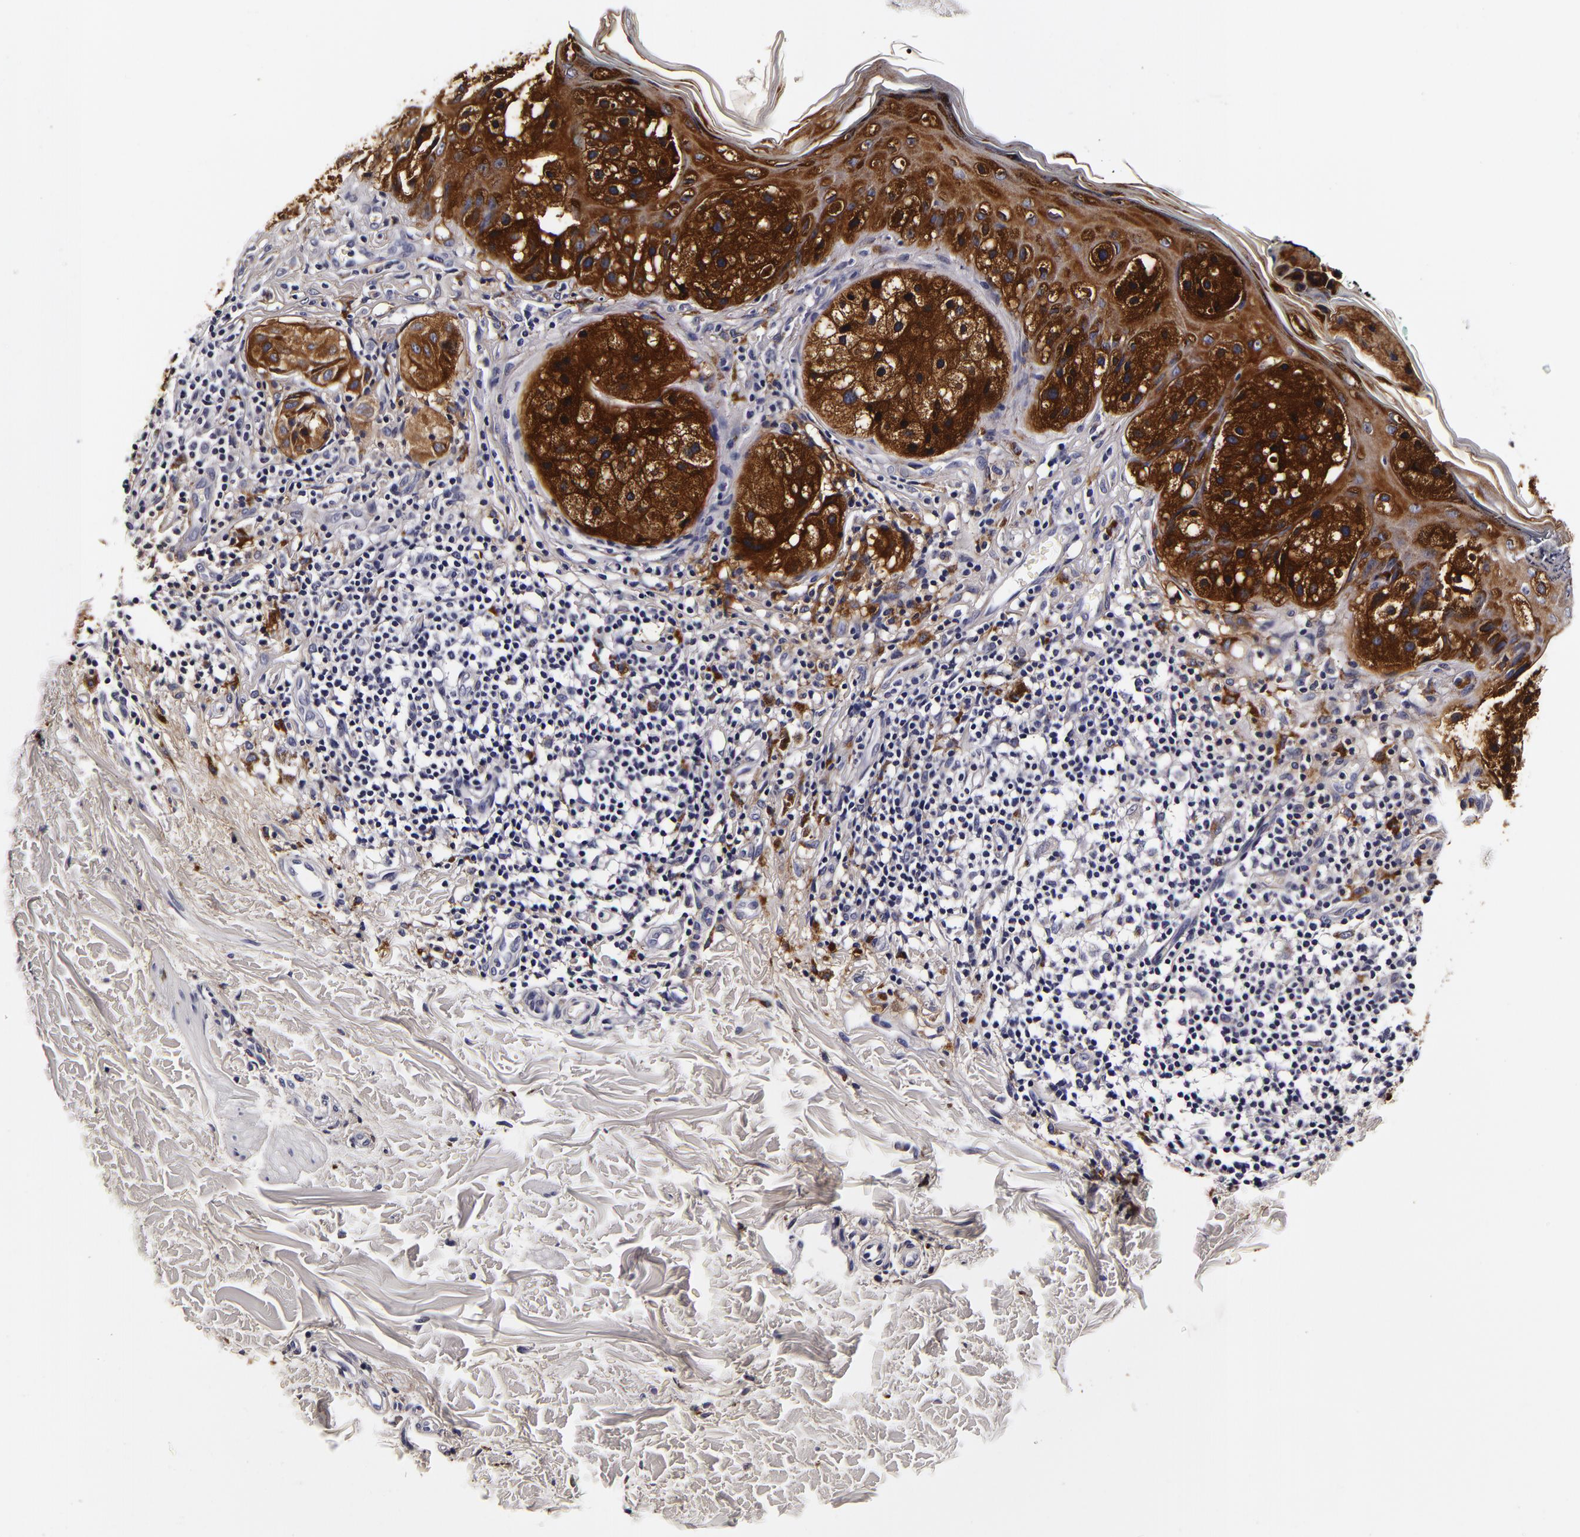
{"staining": {"intensity": "moderate", "quantity": ">75%", "location": "cytoplasmic/membranous"}, "tissue": "melanoma", "cell_type": "Tumor cells", "image_type": "cancer", "snomed": [{"axis": "morphology", "description": "Malignant melanoma, NOS"}, {"axis": "topography", "description": "Skin"}], "caption": "Protein staining demonstrates moderate cytoplasmic/membranous expression in approximately >75% of tumor cells in melanoma.", "gene": "LGALS3BP", "patient": {"sex": "male", "age": 23}}